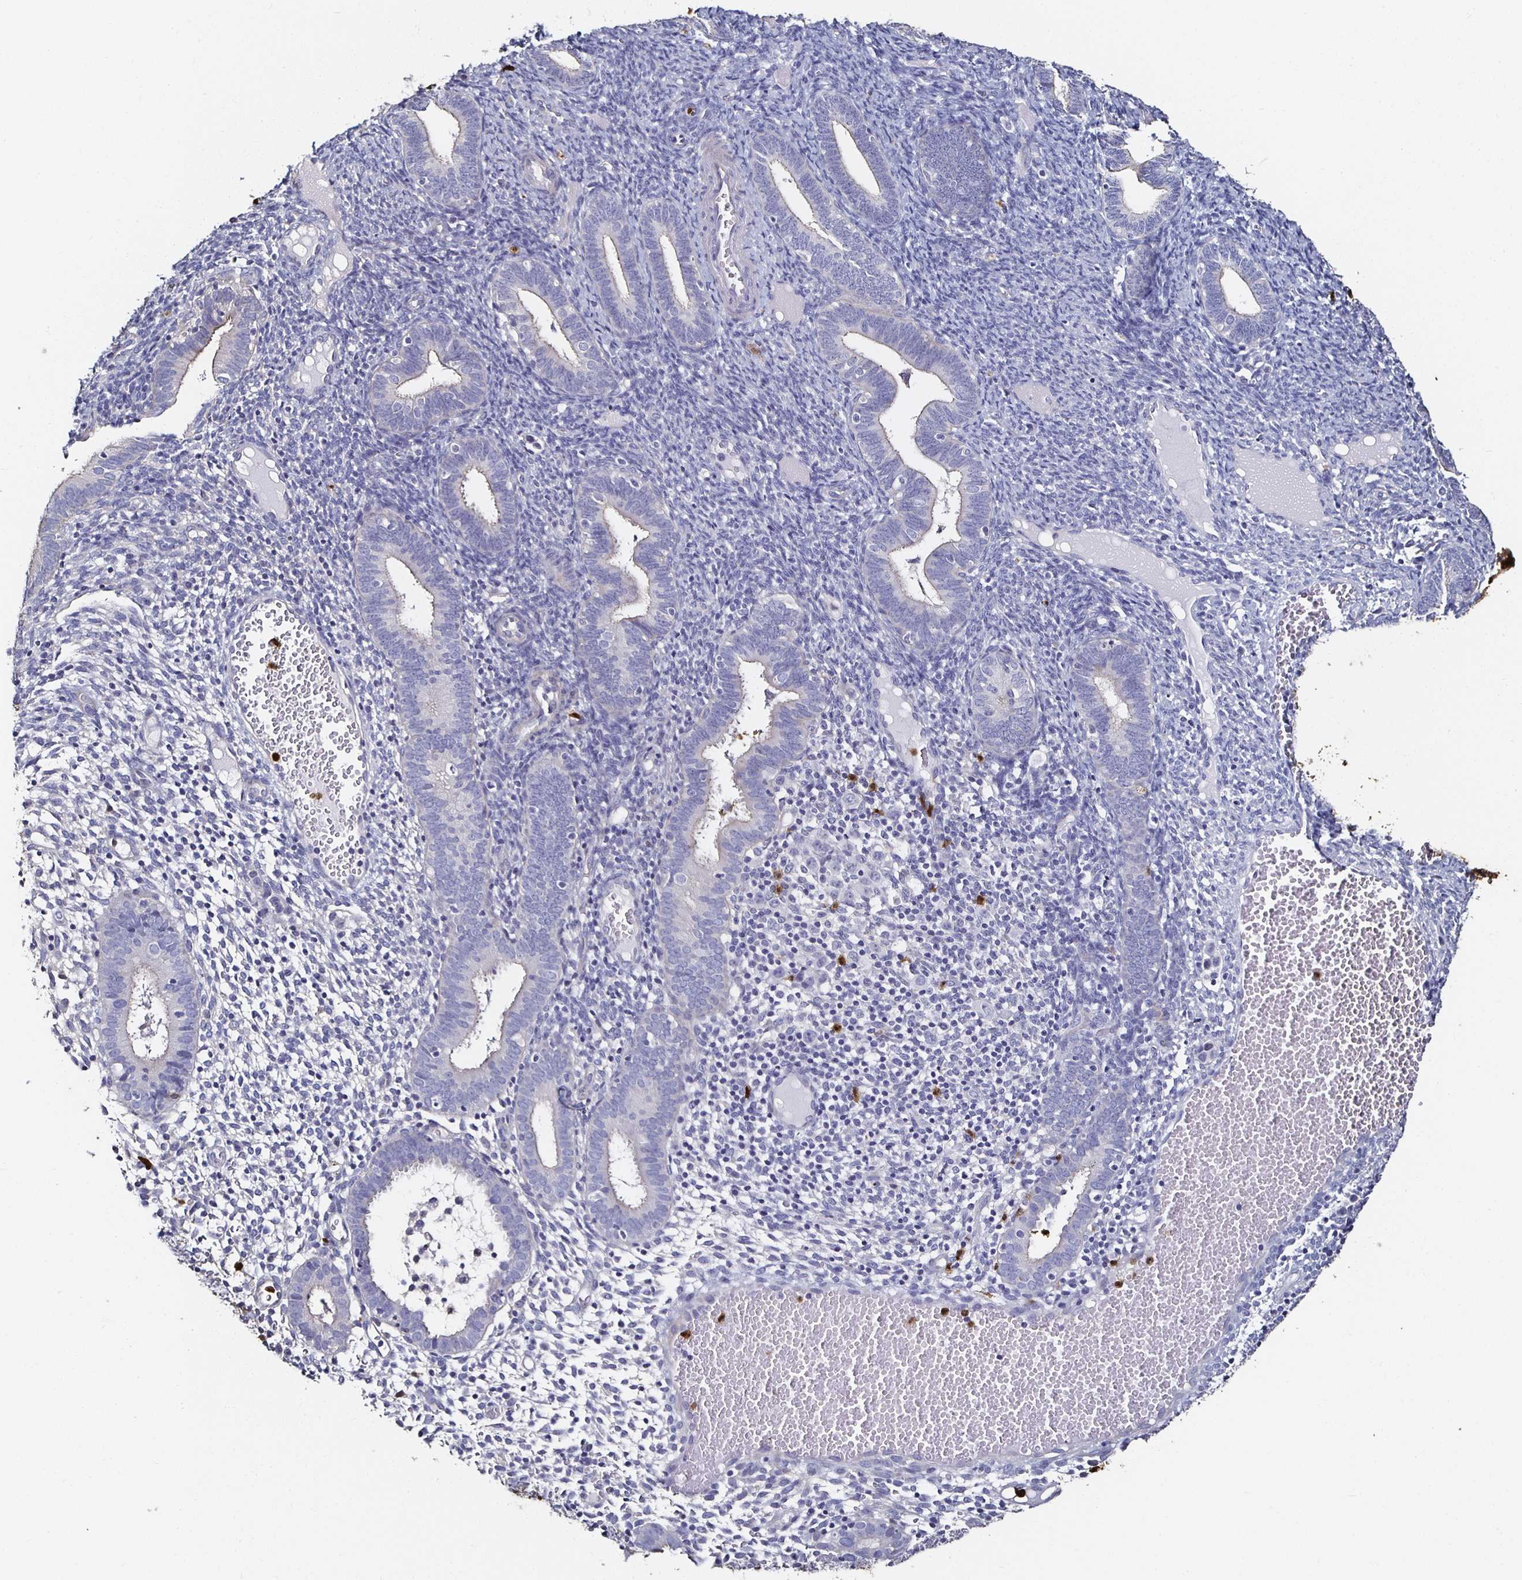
{"staining": {"intensity": "negative", "quantity": "none", "location": "none"}, "tissue": "endometrium", "cell_type": "Cells in endometrial stroma", "image_type": "normal", "snomed": [{"axis": "morphology", "description": "Normal tissue, NOS"}, {"axis": "topography", "description": "Endometrium"}], "caption": "A histopathology image of endometrium stained for a protein reveals no brown staining in cells in endometrial stroma. The staining is performed using DAB (3,3'-diaminobenzidine) brown chromogen with nuclei counter-stained in using hematoxylin.", "gene": "TLR4", "patient": {"sex": "female", "age": 41}}